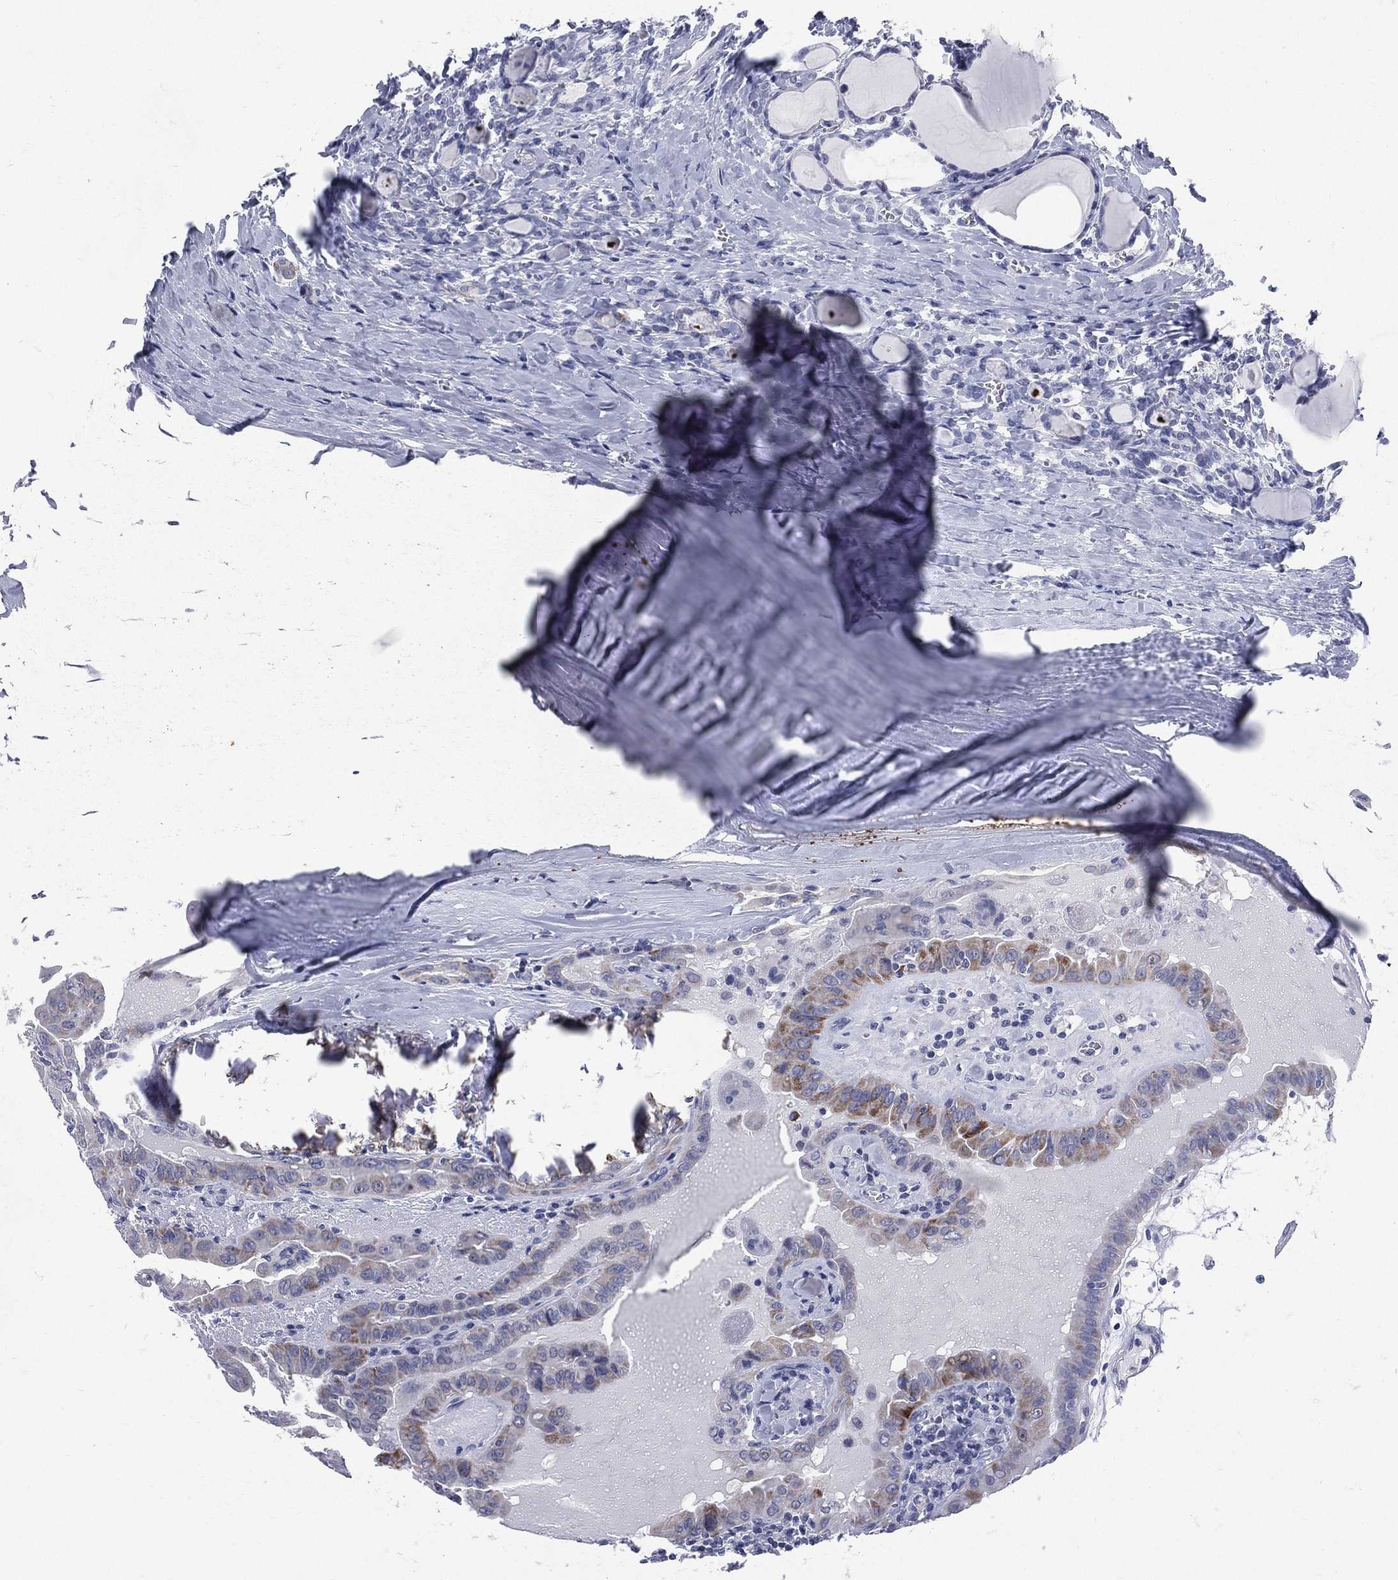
{"staining": {"intensity": "strong", "quantity": "<25%", "location": "cytoplasmic/membranous"}, "tissue": "thyroid cancer", "cell_type": "Tumor cells", "image_type": "cancer", "snomed": [{"axis": "morphology", "description": "Papillary adenocarcinoma, NOS"}, {"axis": "topography", "description": "Thyroid gland"}], "caption": "This image shows thyroid cancer (papillary adenocarcinoma) stained with immunohistochemistry to label a protein in brown. The cytoplasmic/membranous of tumor cells show strong positivity for the protein. Nuclei are counter-stained blue.", "gene": "MLLT10", "patient": {"sex": "female", "age": 37}}